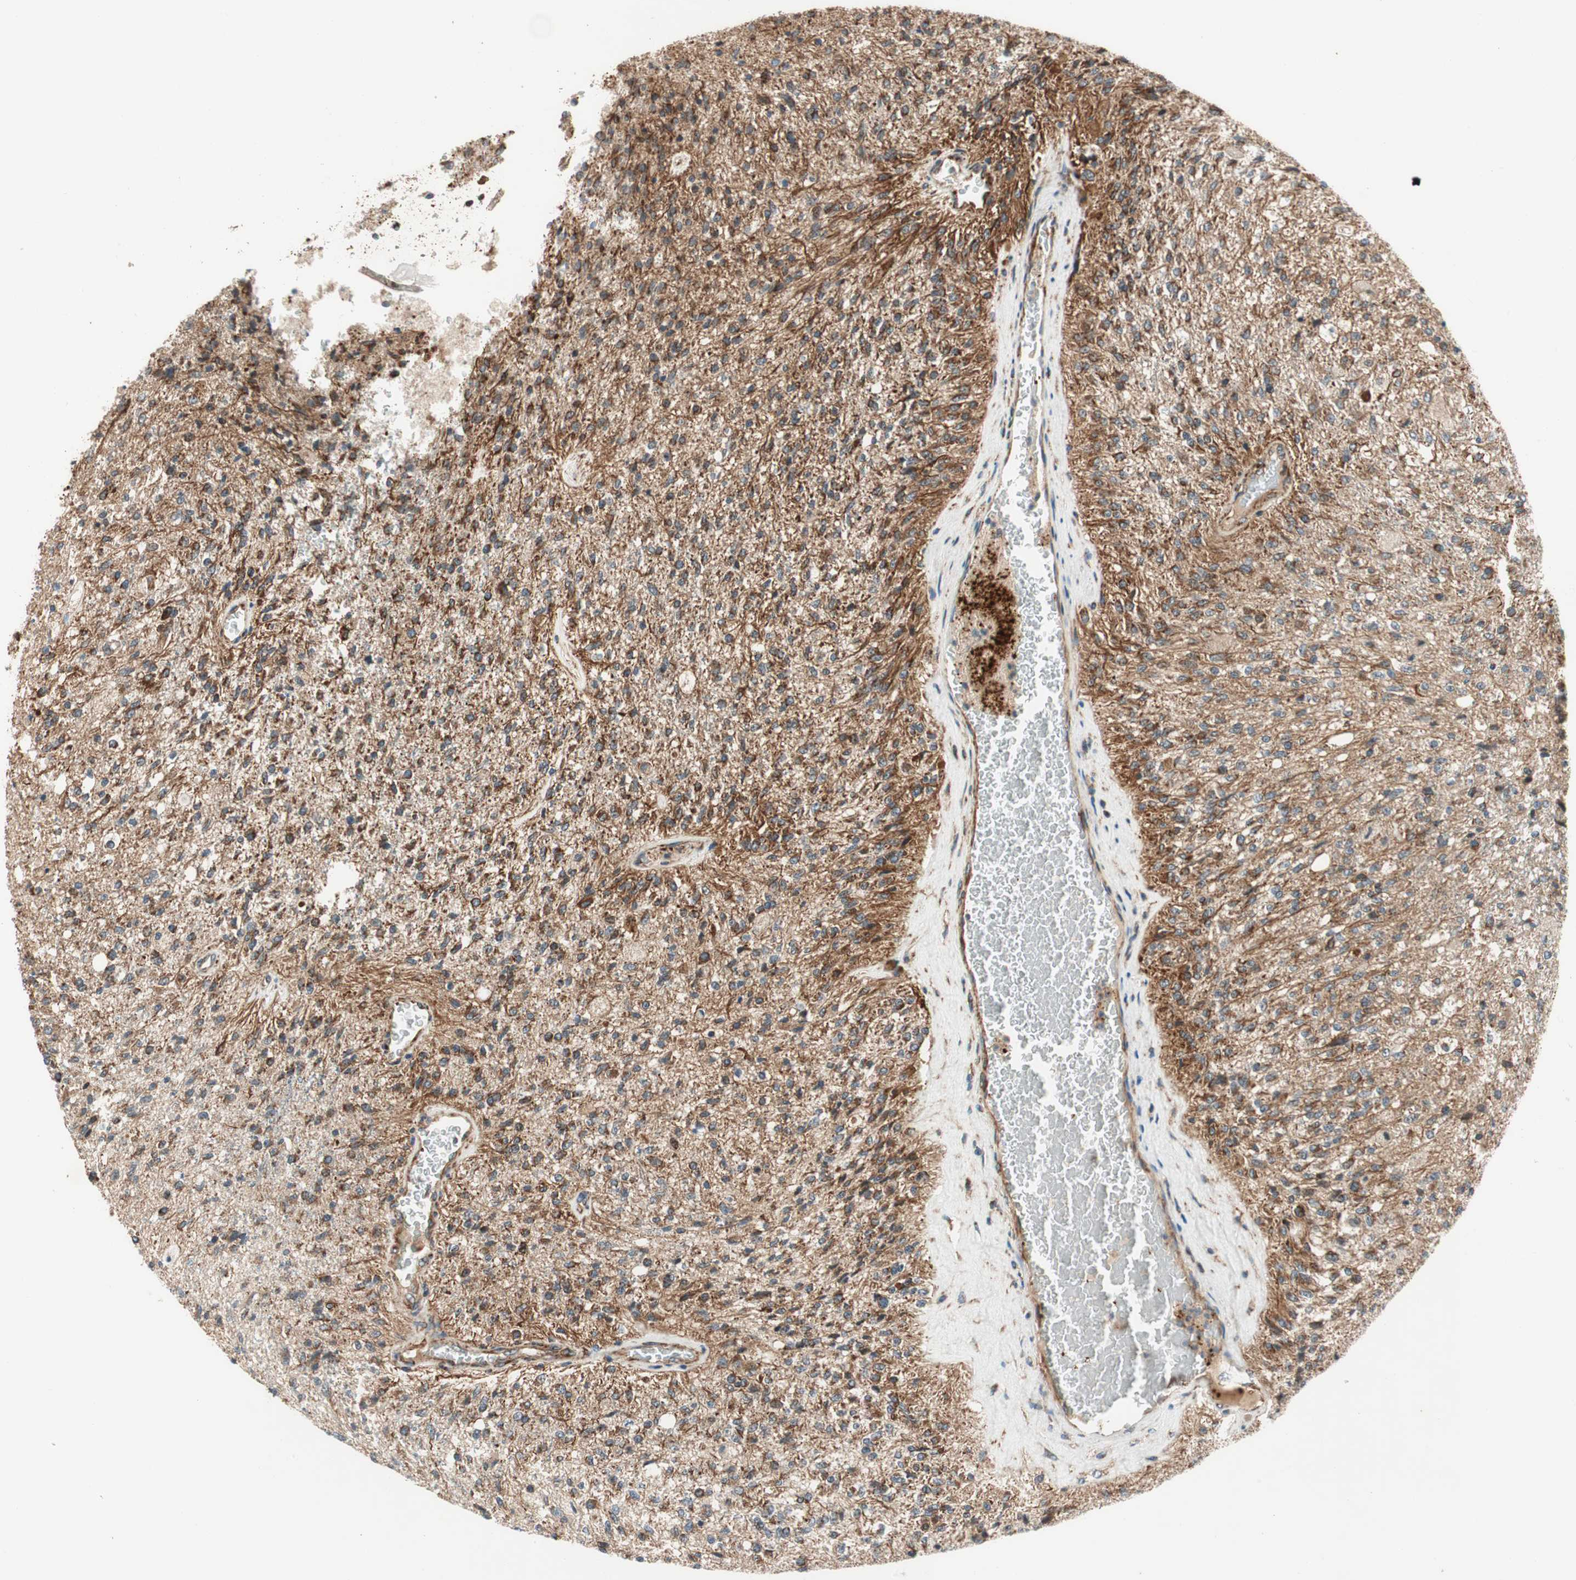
{"staining": {"intensity": "moderate", "quantity": "25%-75%", "location": "cytoplasmic/membranous"}, "tissue": "glioma", "cell_type": "Tumor cells", "image_type": "cancer", "snomed": [{"axis": "morphology", "description": "Normal tissue, NOS"}, {"axis": "morphology", "description": "Glioma, malignant, High grade"}, {"axis": "topography", "description": "Cerebral cortex"}], "caption": "A medium amount of moderate cytoplasmic/membranous staining is seen in approximately 25%-75% of tumor cells in high-grade glioma (malignant) tissue. (Stains: DAB (3,3'-diaminobenzidine) in brown, nuclei in blue, Microscopy: brightfield microscopy at high magnification).", "gene": "AKAP1", "patient": {"sex": "male", "age": 77}}